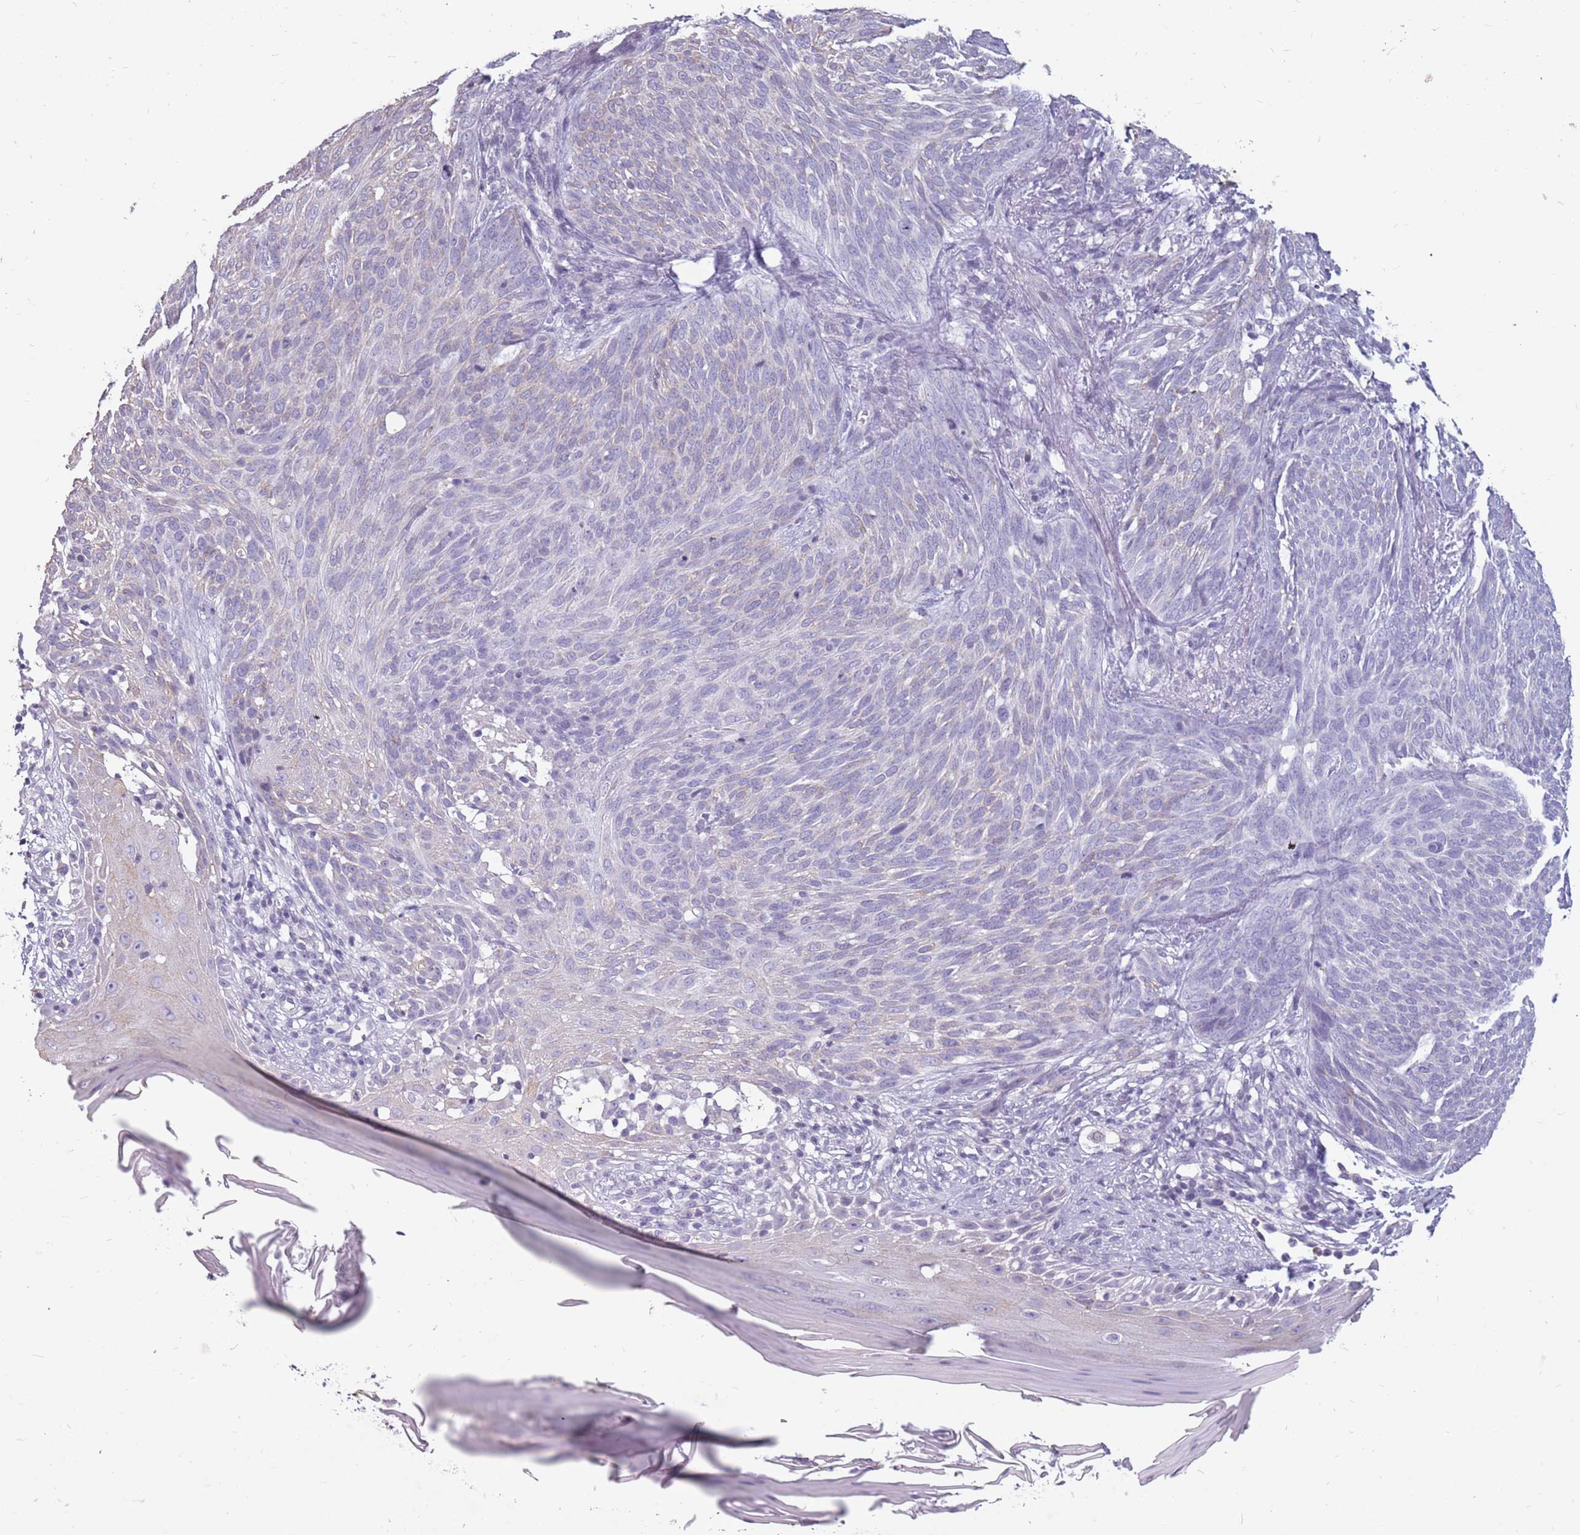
{"staining": {"intensity": "negative", "quantity": "none", "location": "none"}, "tissue": "skin cancer", "cell_type": "Tumor cells", "image_type": "cancer", "snomed": [{"axis": "morphology", "description": "Basal cell carcinoma"}, {"axis": "topography", "description": "Skin"}], "caption": "High power microscopy histopathology image of an IHC photomicrograph of skin cancer, revealing no significant expression in tumor cells.", "gene": "NEK6", "patient": {"sex": "female", "age": 86}}